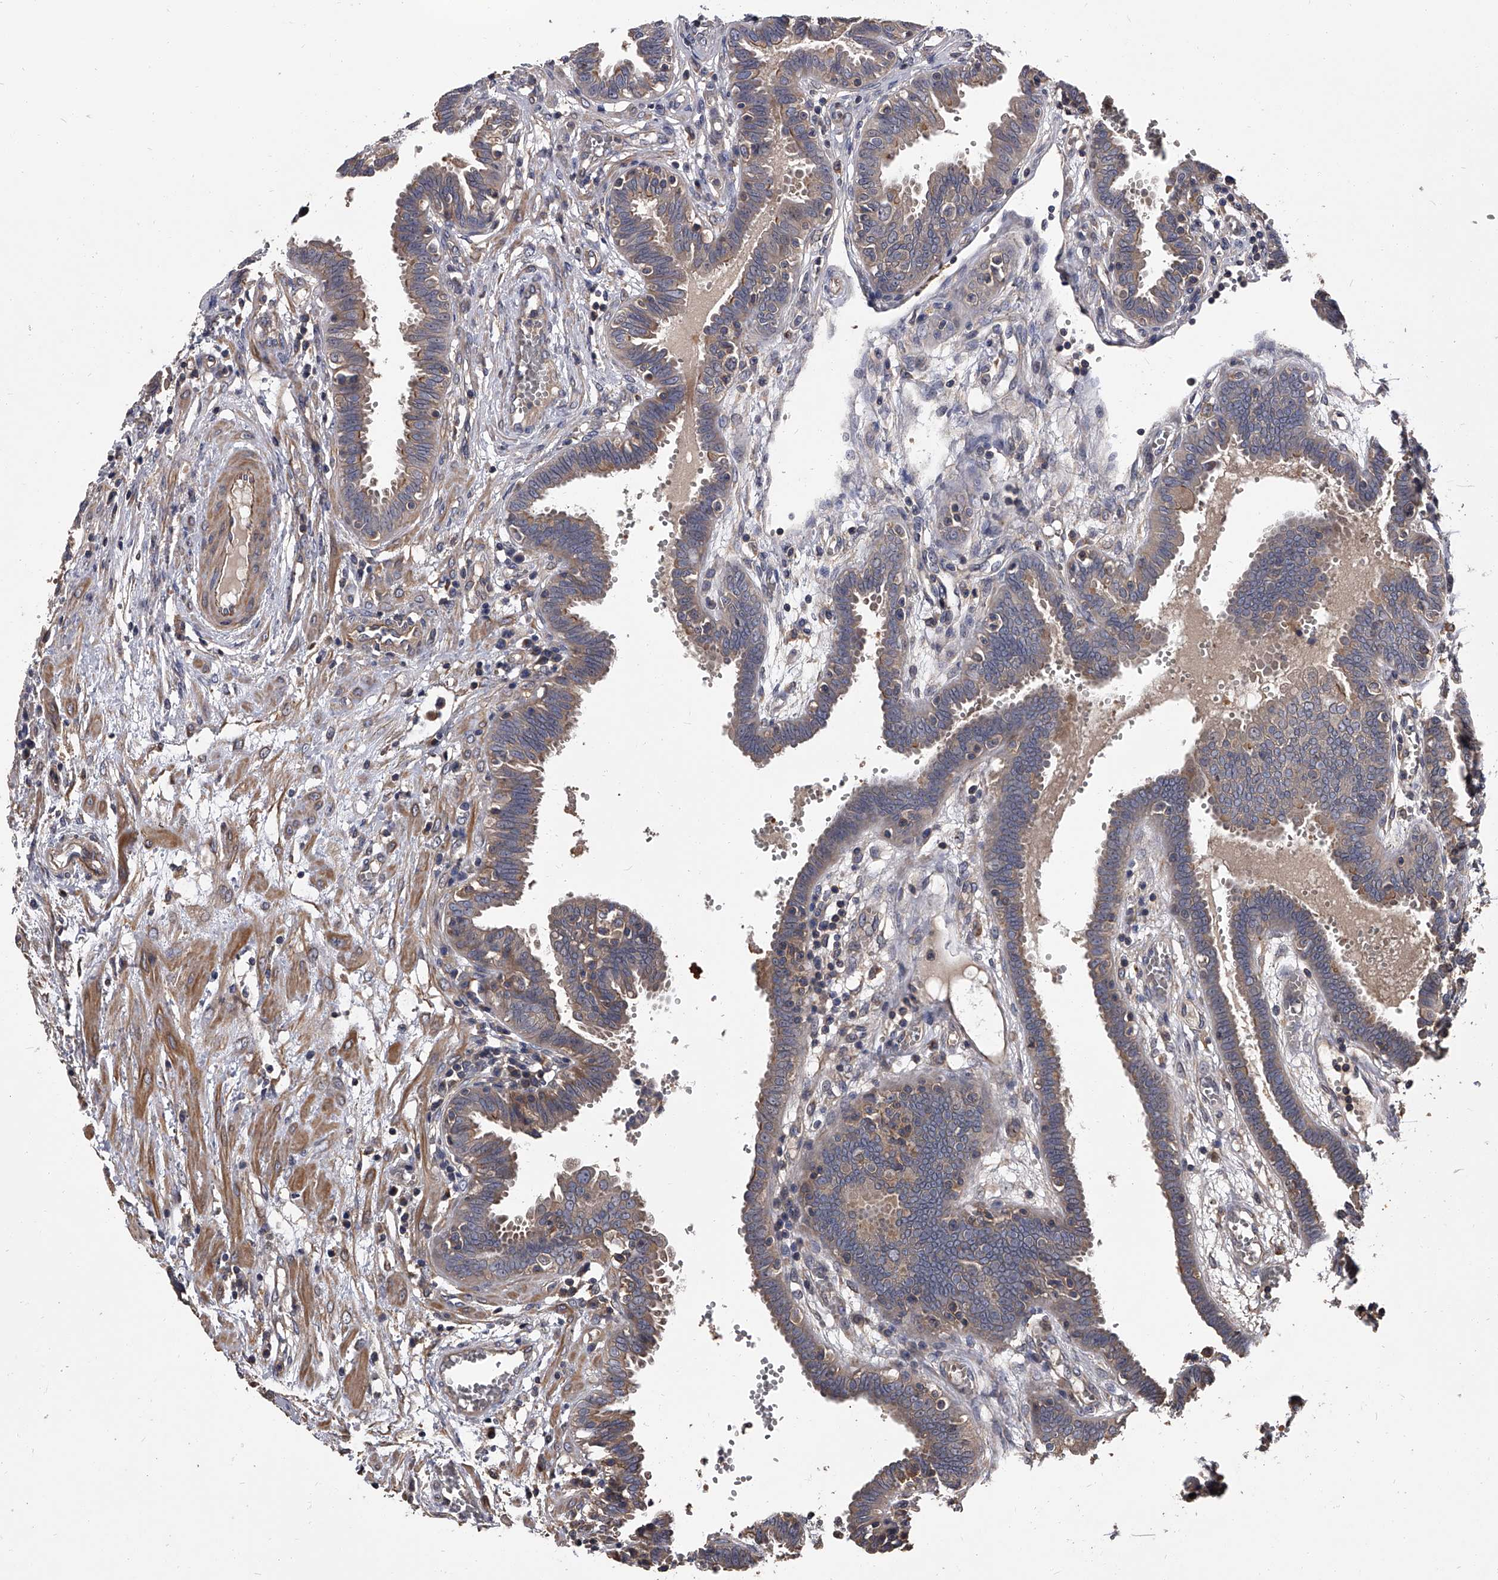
{"staining": {"intensity": "weak", "quantity": "25%-75%", "location": "cytoplasmic/membranous"}, "tissue": "fallopian tube", "cell_type": "Glandular cells", "image_type": "normal", "snomed": [{"axis": "morphology", "description": "Normal tissue, NOS"}, {"axis": "topography", "description": "Fallopian tube"}, {"axis": "topography", "description": "Placenta"}], "caption": "A micrograph showing weak cytoplasmic/membranous positivity in about 25%-75% of glandular cells in benign fallopian tube, as visualized by brown immunohistochemical staining.", "gene": "STK36", "patient": {"sex": "female", "age": 32}}